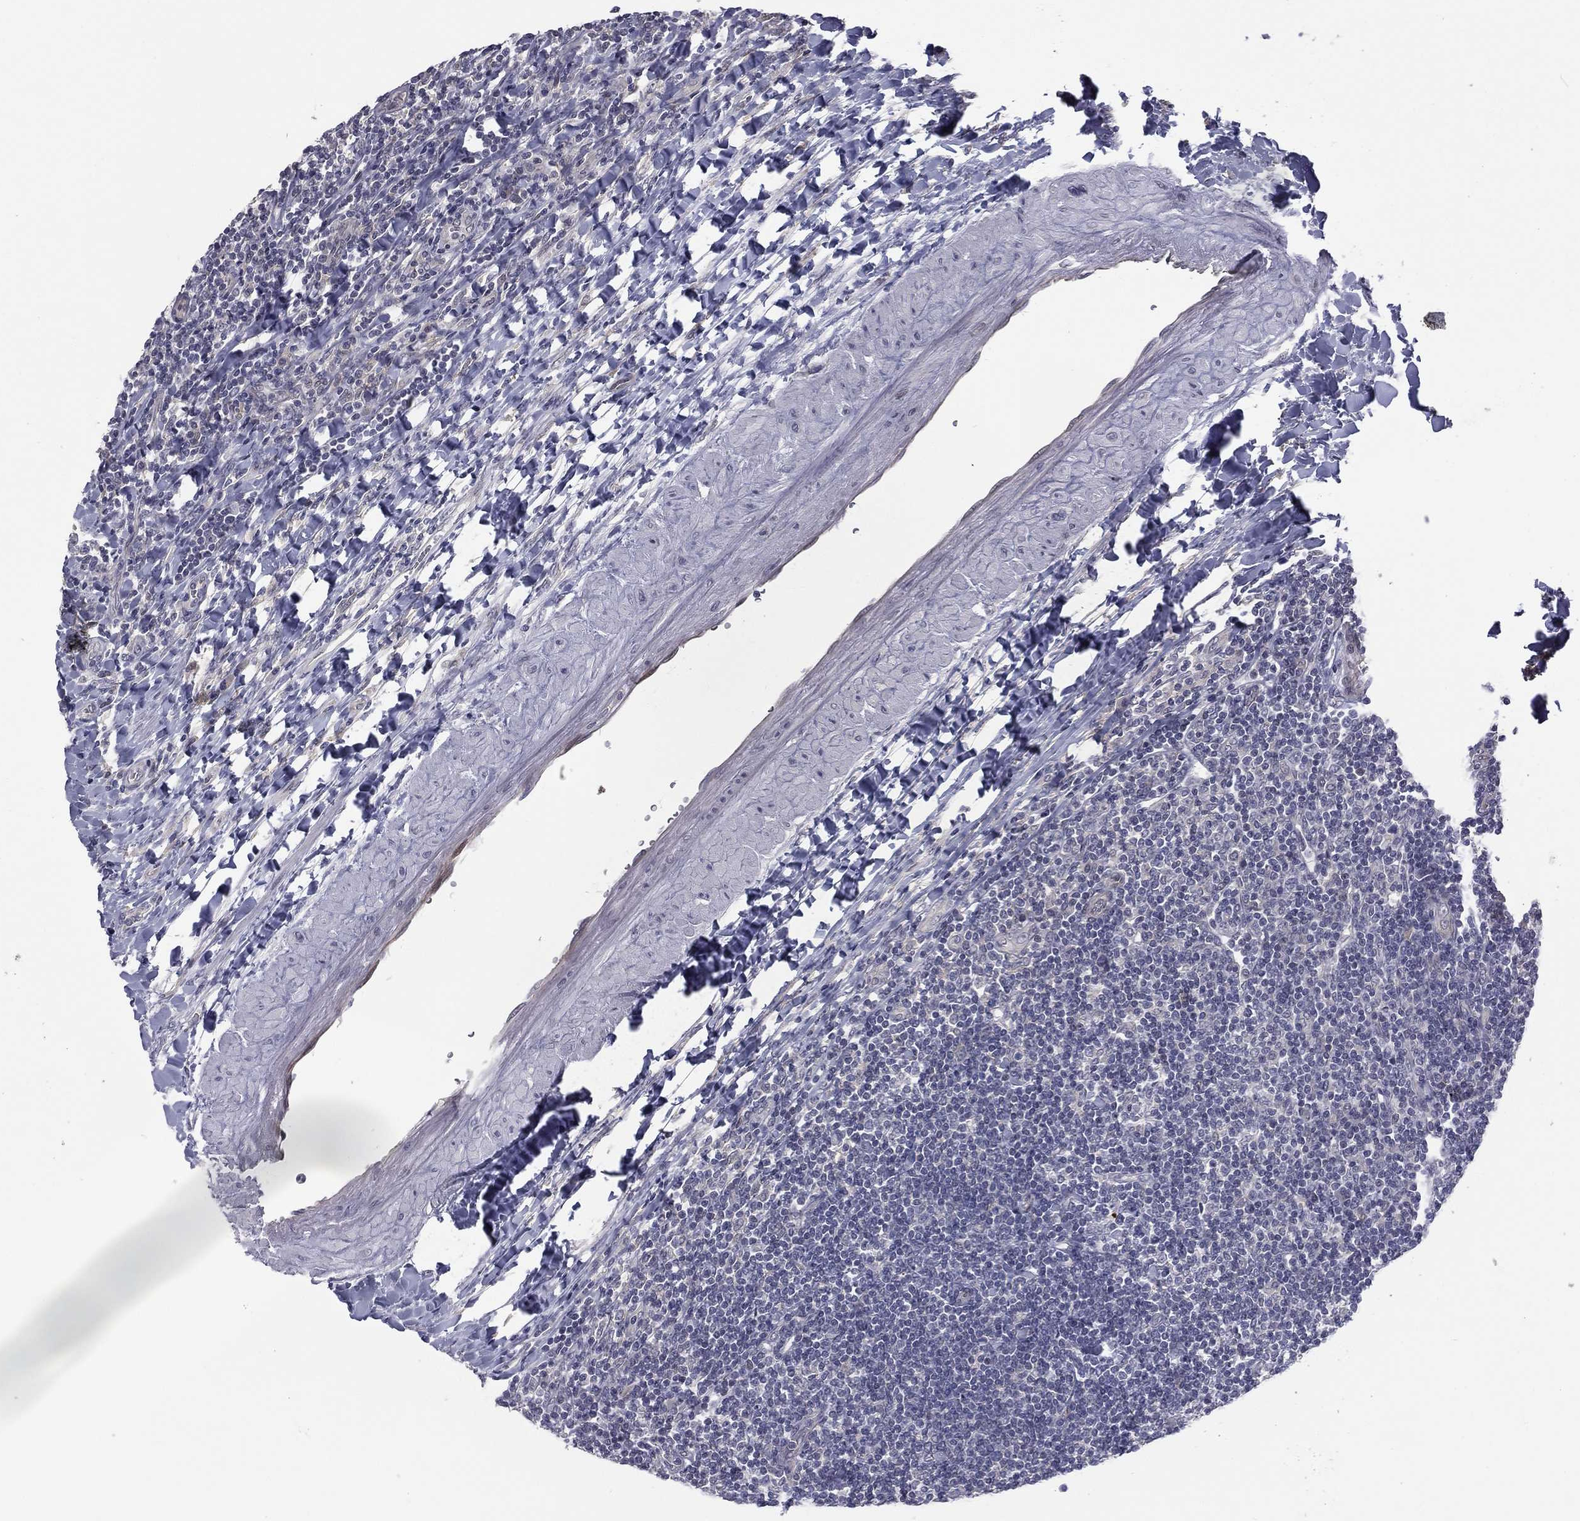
{"staining": {"intensity": "negative", "quantity": "none", "location": "none"}, "tissue": "lymphoma", "cell_type": "Tumor cells", "image_type": "cancer", "snomed": [{"axis": "morphology", "description": "Hodgkin's disease, NOS"}, {"axis": "topography", "description": "Lymph node"}], "caption": "IHC histopathology image of human Hodgkin's disease stained for a protein (brown), which demonstrates no expression in tumor cells.", "gene": "ACTRT2", "patient": {"sex": "male", "age": 40}}